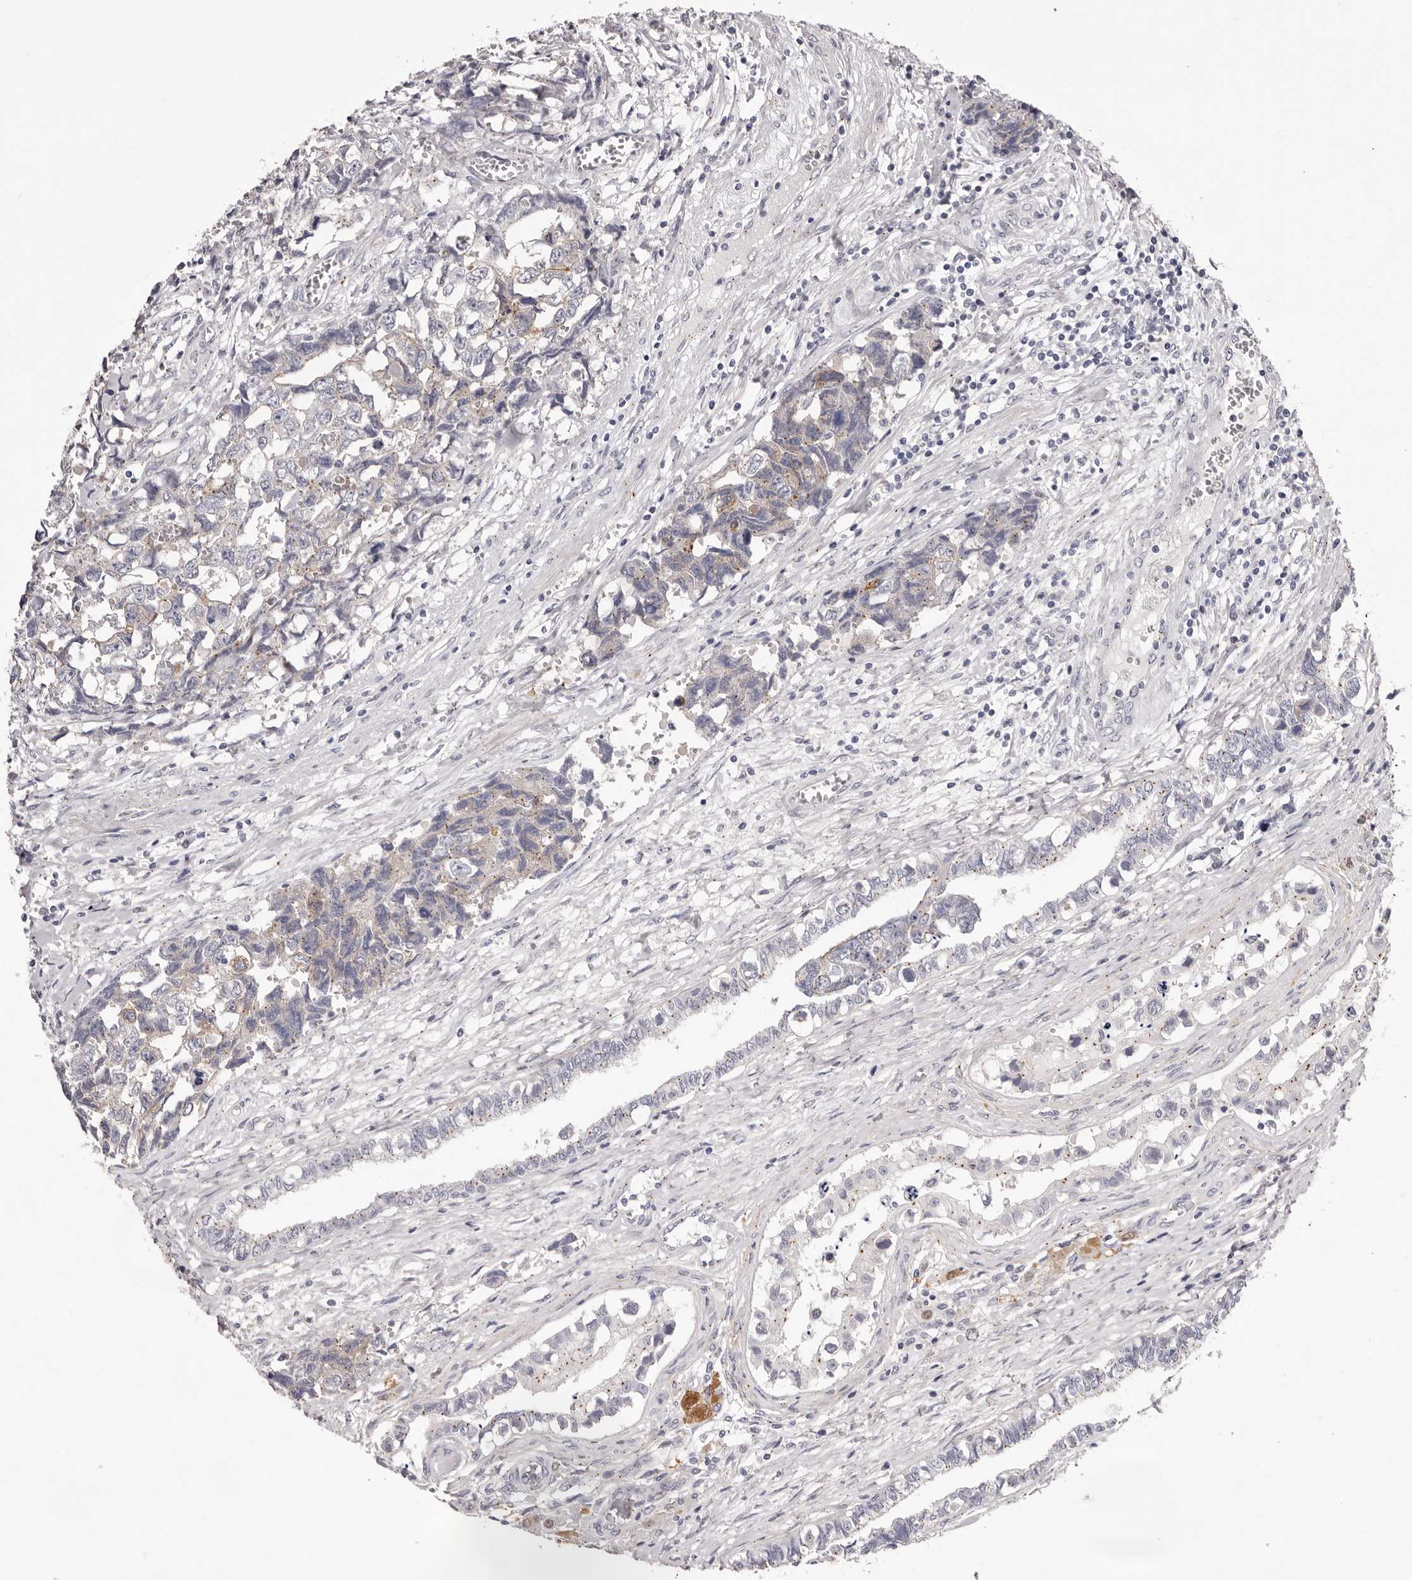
{"staining": {"intensity": "weak", "quantity": "<25%", "location": "cytoplasmic/membranous"}, "tissue": "testis cancer", "cell_type": "Tumor cells", "image_type": "cancer", "snomed": [{"axis": "morphology", "description": "Carcinoma, Embryonal, NOS"}, {"axis": "topography", "description": "Testis"}], "caption": "Protein analysis of embryonal carcinoma (testis) exhibits no significant positivity in tumor cells.", "gene": "PEG10", "patient": {"sex": "male", "age": 31}}